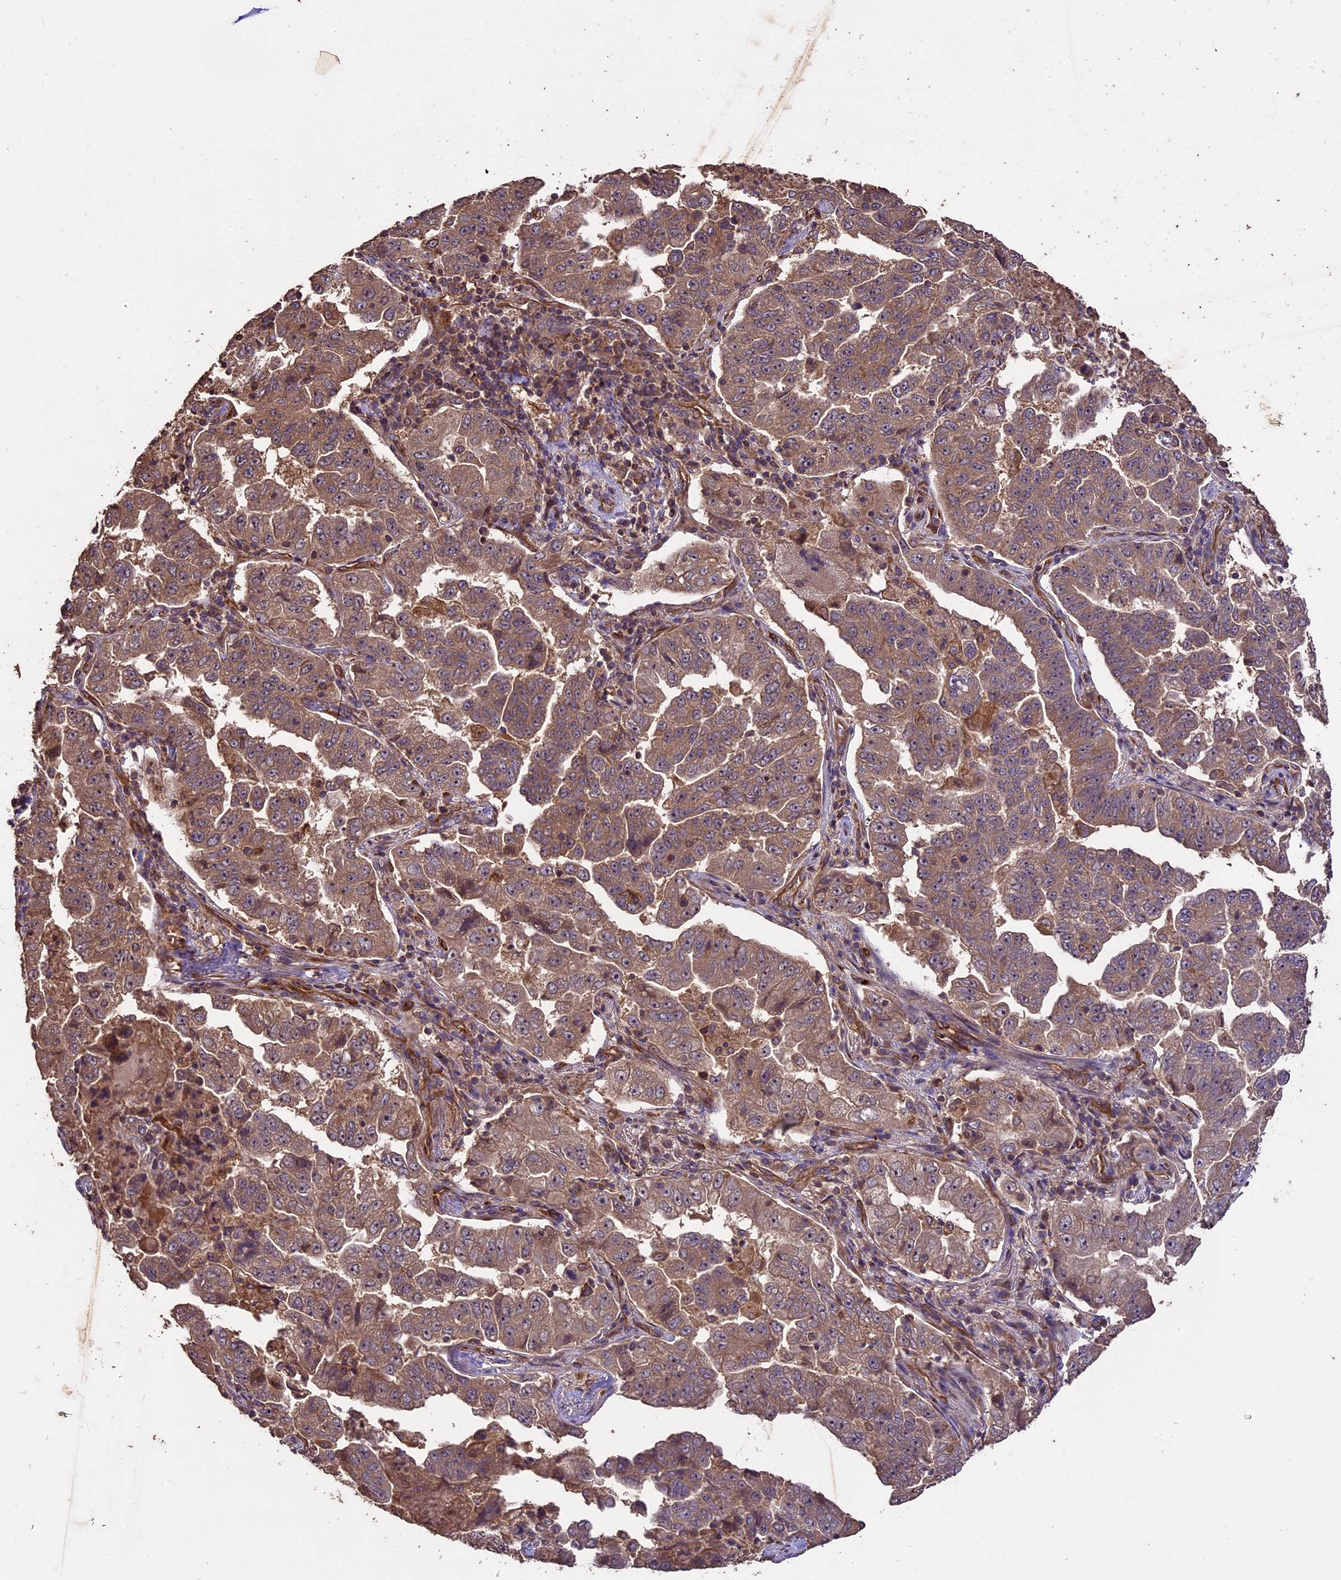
{"staining": {"intensity": "moderate", "quantity": ">75%", "location": "cytoplasmic/membranous"}, "tissue": "lung cancer", "cell_type": "Tumor cells", "image_type": "cancer", "snomed": [{"axis": "morphology", "description": "Adenocarcinoma, NOS"}, {"axis": "topography", "description": "Lung"}], "caption": "Protein staining by immunohistochemistry reveals moderate cytoplasmic/membranous positivity in about >75% of tumor cells in lung cancer.", "gene": "TTLL10", "patient": {"sex": "female", "age": 51}}